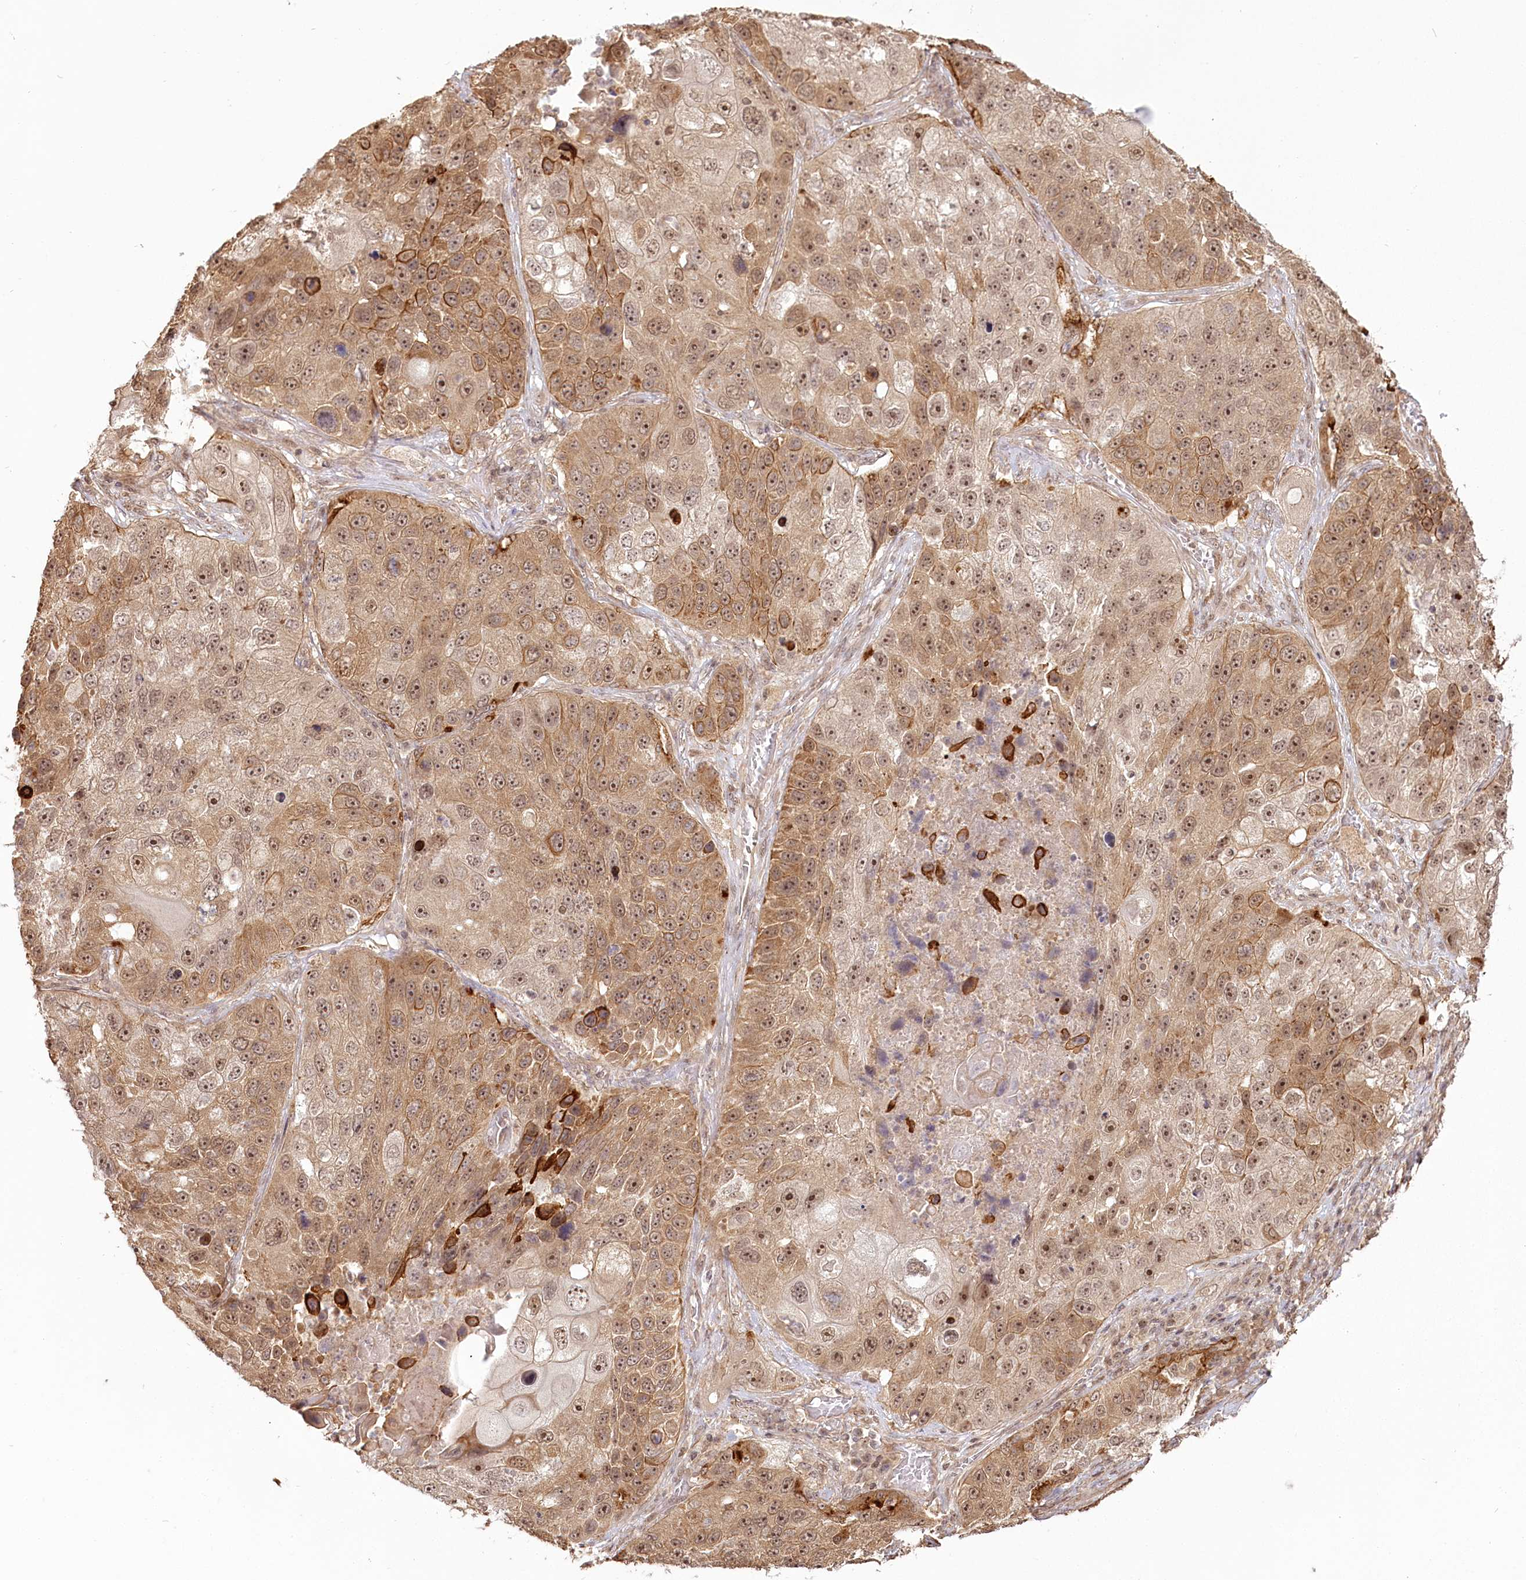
{"staining": {"intensity": "moderate", "quantity": ">75%", "location": "cytoplasmic/membranous,nuclear"}, "tissue": "lung cancer", "cell_type": "Tumor cells", "image_type": "cancer", "snomed": [{"axis": "morphology", "description": "Squamous cell carcinoma, NOS"}, {"axis": "topography", "description": "Lung"}], "caption": "This micrograph demonstrates immunohistochemistry staining of human squamous cell carcinoma (lung), with medium moderate cytoplasmic/membranous and nuclear staining in about >75% of tumor cells.", "gene": "R3HDM2", "patient": {"sex": "male", "age": 61}}